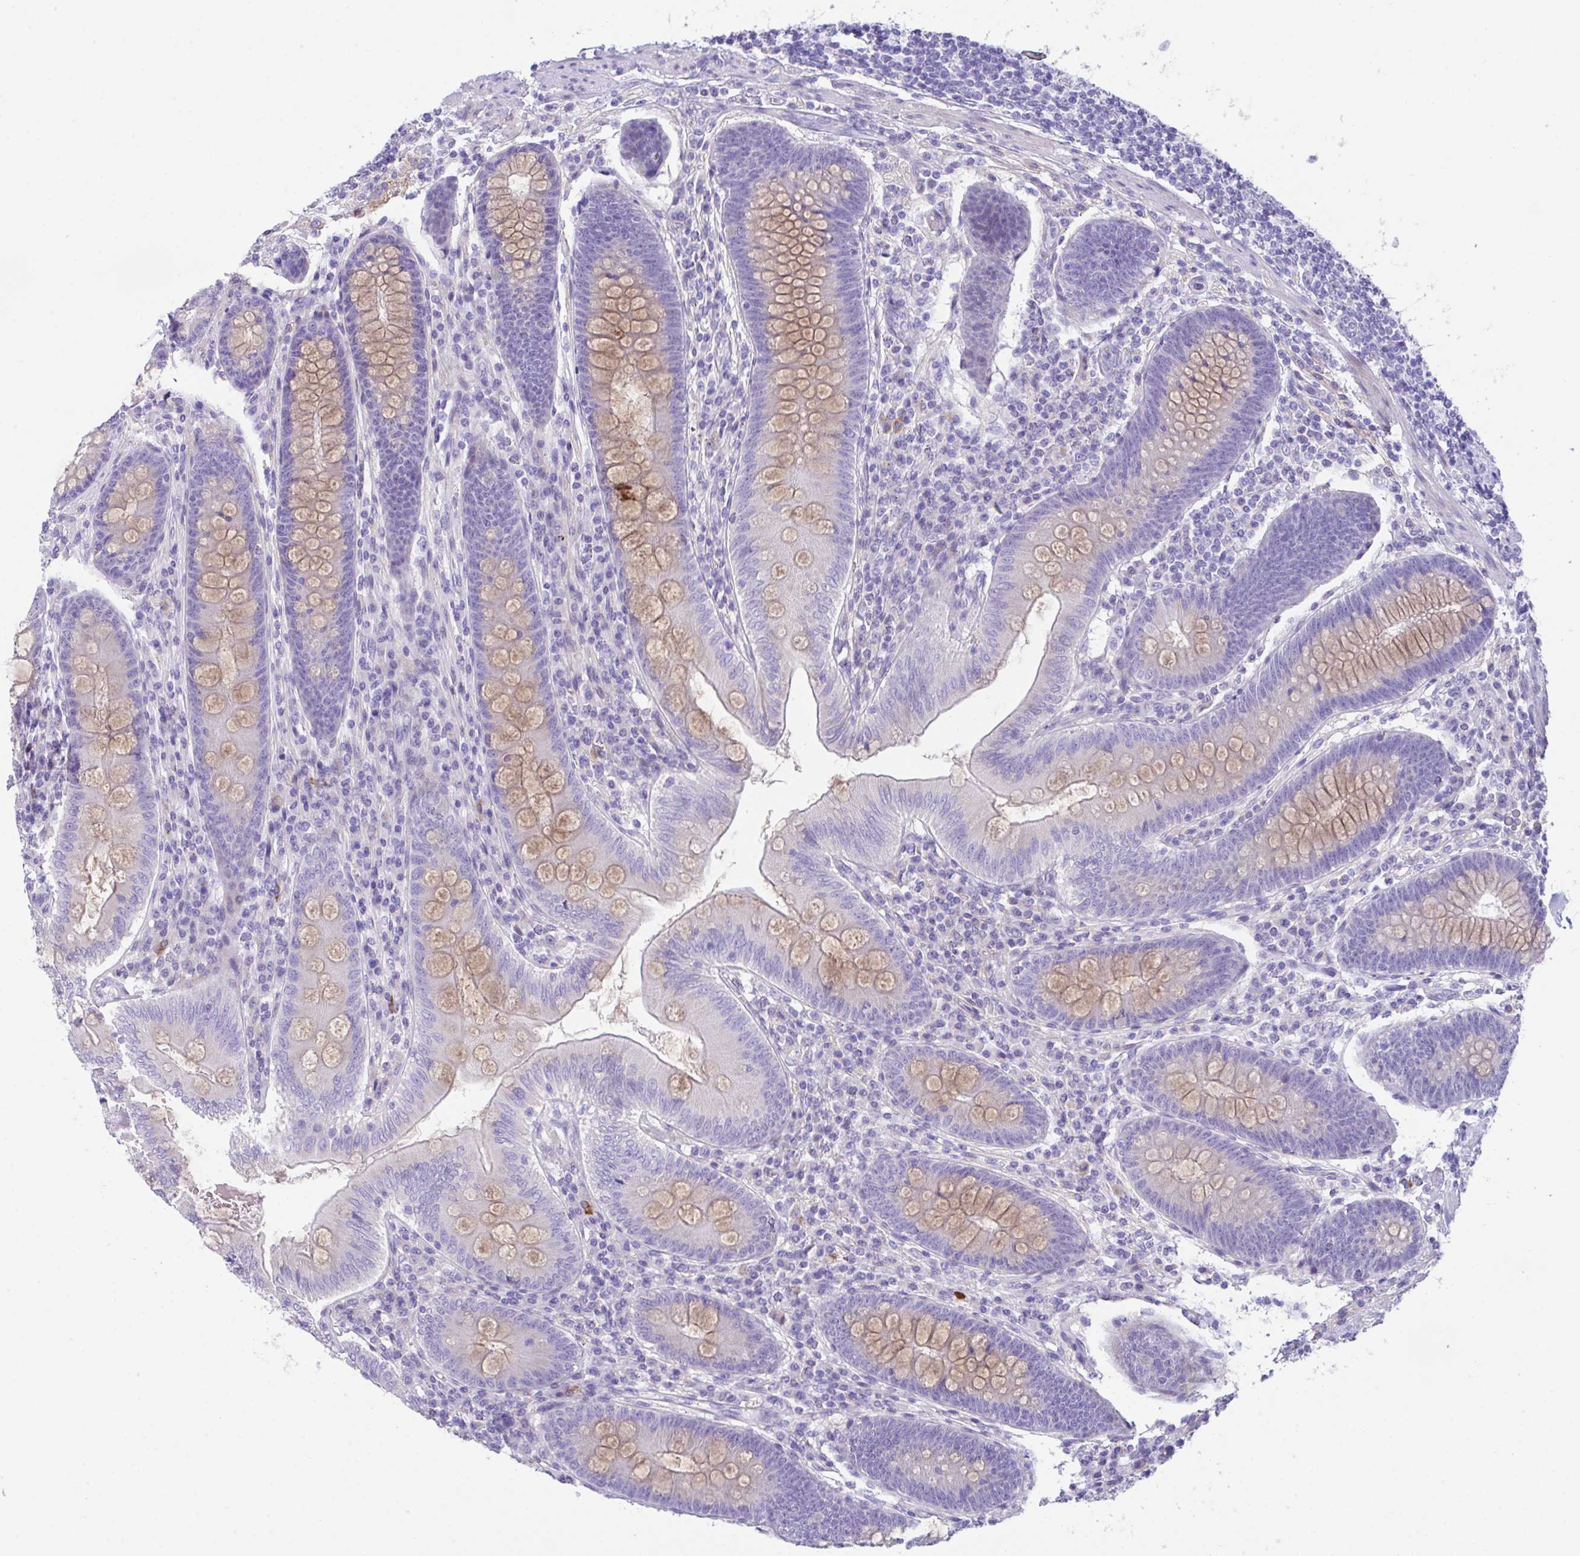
{"staining": {"intensity": "moderate", "quantity": "<25%", "location": "cytoplasmic/membranous"}, "tissue": "appendix", "cell_type": "Glandular cells", "image_type": "normal", "snomed": [{"axis": "morphology", "description": "Normal tissue, NOS"}, {"axis": "topography", "description": "Appendix"}], "caption": "The image shows a brown stain indicating the presence of a protein in the cytoplasmic/membranous of glandular cells in appendix. (brown staining indicates protein expression, while blue staining denotes nuclei).", "gene": "SLC16A6", "patient": {"sex": "male", "age": 71}}